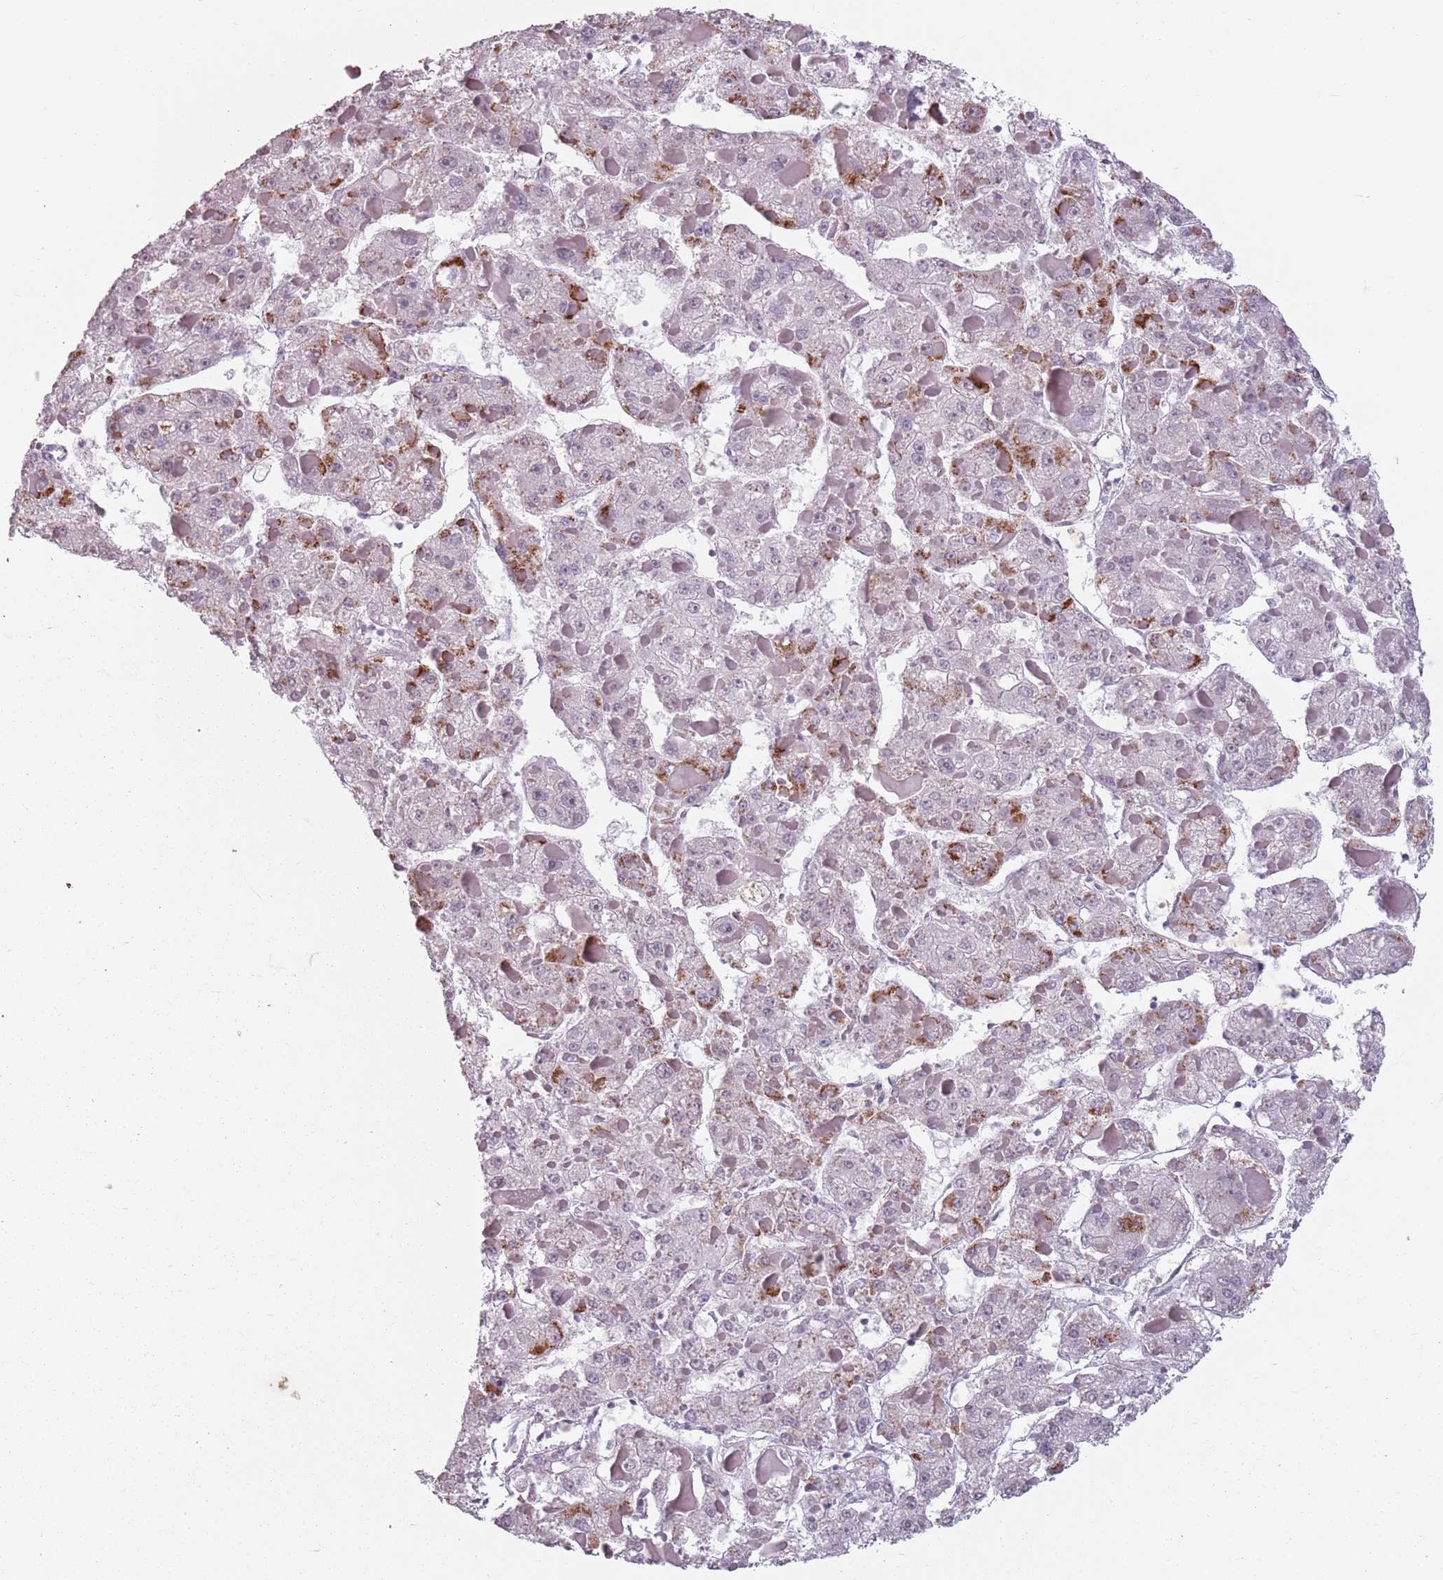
{"staining": {"intensity": "moderate", "quantity": "<25%", "location": "cytoplasmic/membranous"}, "tissue": "liver cancer", "cell_type": "Tumor cells", "image_type": "cancer", "snomed": [{"axis": "morphology", "description": "Carcinoma, Hepatocellular, NOS"}, {"axis": "topography", "description": "Liver"}], "caption": "Protein analysis of liver cancer tissue displays moderate cytoplasmic/membranous expression in approximately <25% of tumor cells.", "gene": "TMC4", "patient": {"sex": "female", "age": 73}}